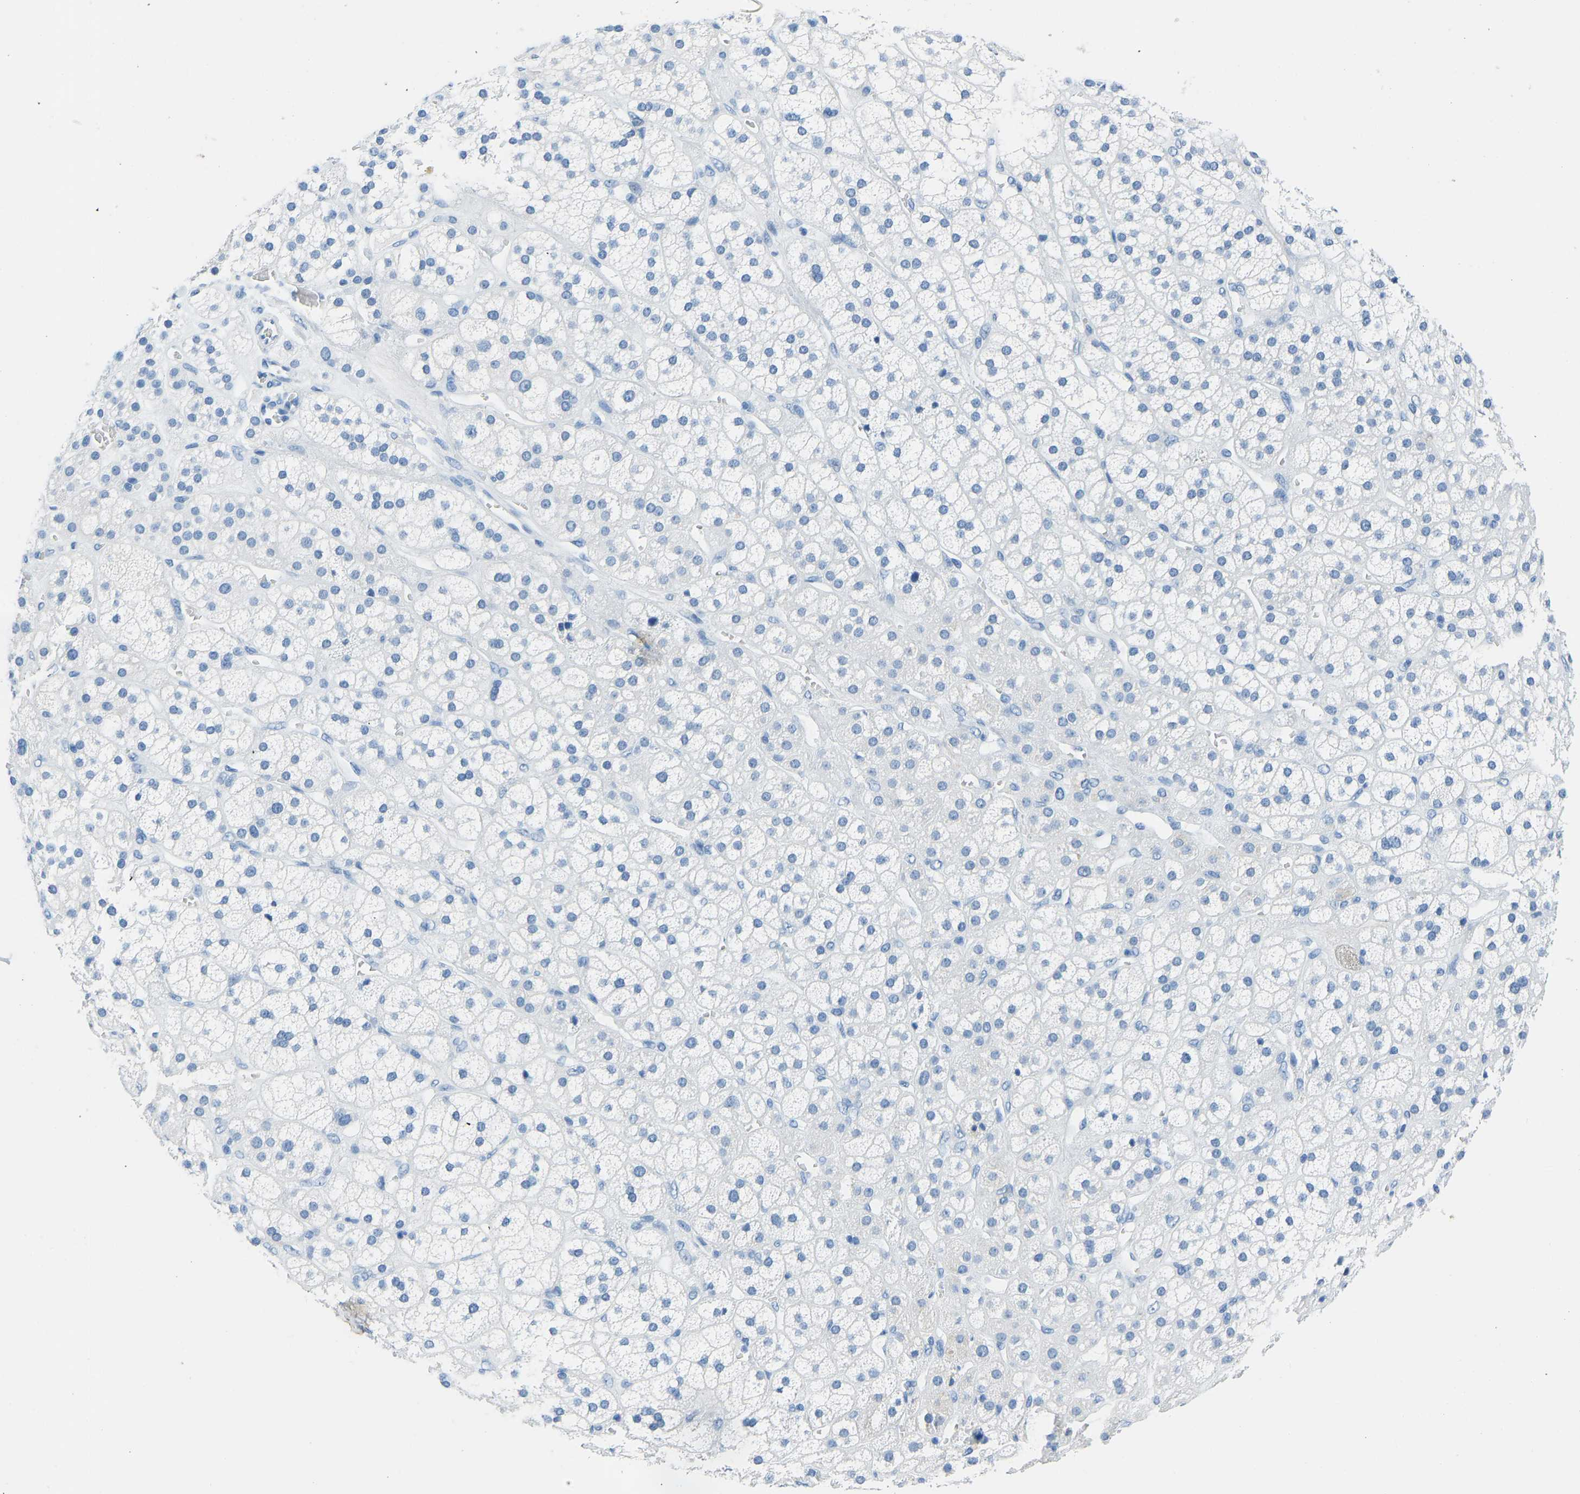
{"staining": {"intensity": "negative", "quantity": "none", "location": "none"}, "tissue": "adrenal gland", "cell_type": "Glandular cells", "image_type": "normal", "snomed": [{"axis": "morphology", "description": "Normal tissue, NOS"}, {"axis": "topography", "description": "Adrenal gland"}], "caption": "DAB (3,3'-diaminobenzidine) immunohistochemical staining of unremarkable adrenal gland demonstrates no significant staining in glandular cells.", "gene": "SERPINB3", "patient": {"sex": "male", "age": 56}}